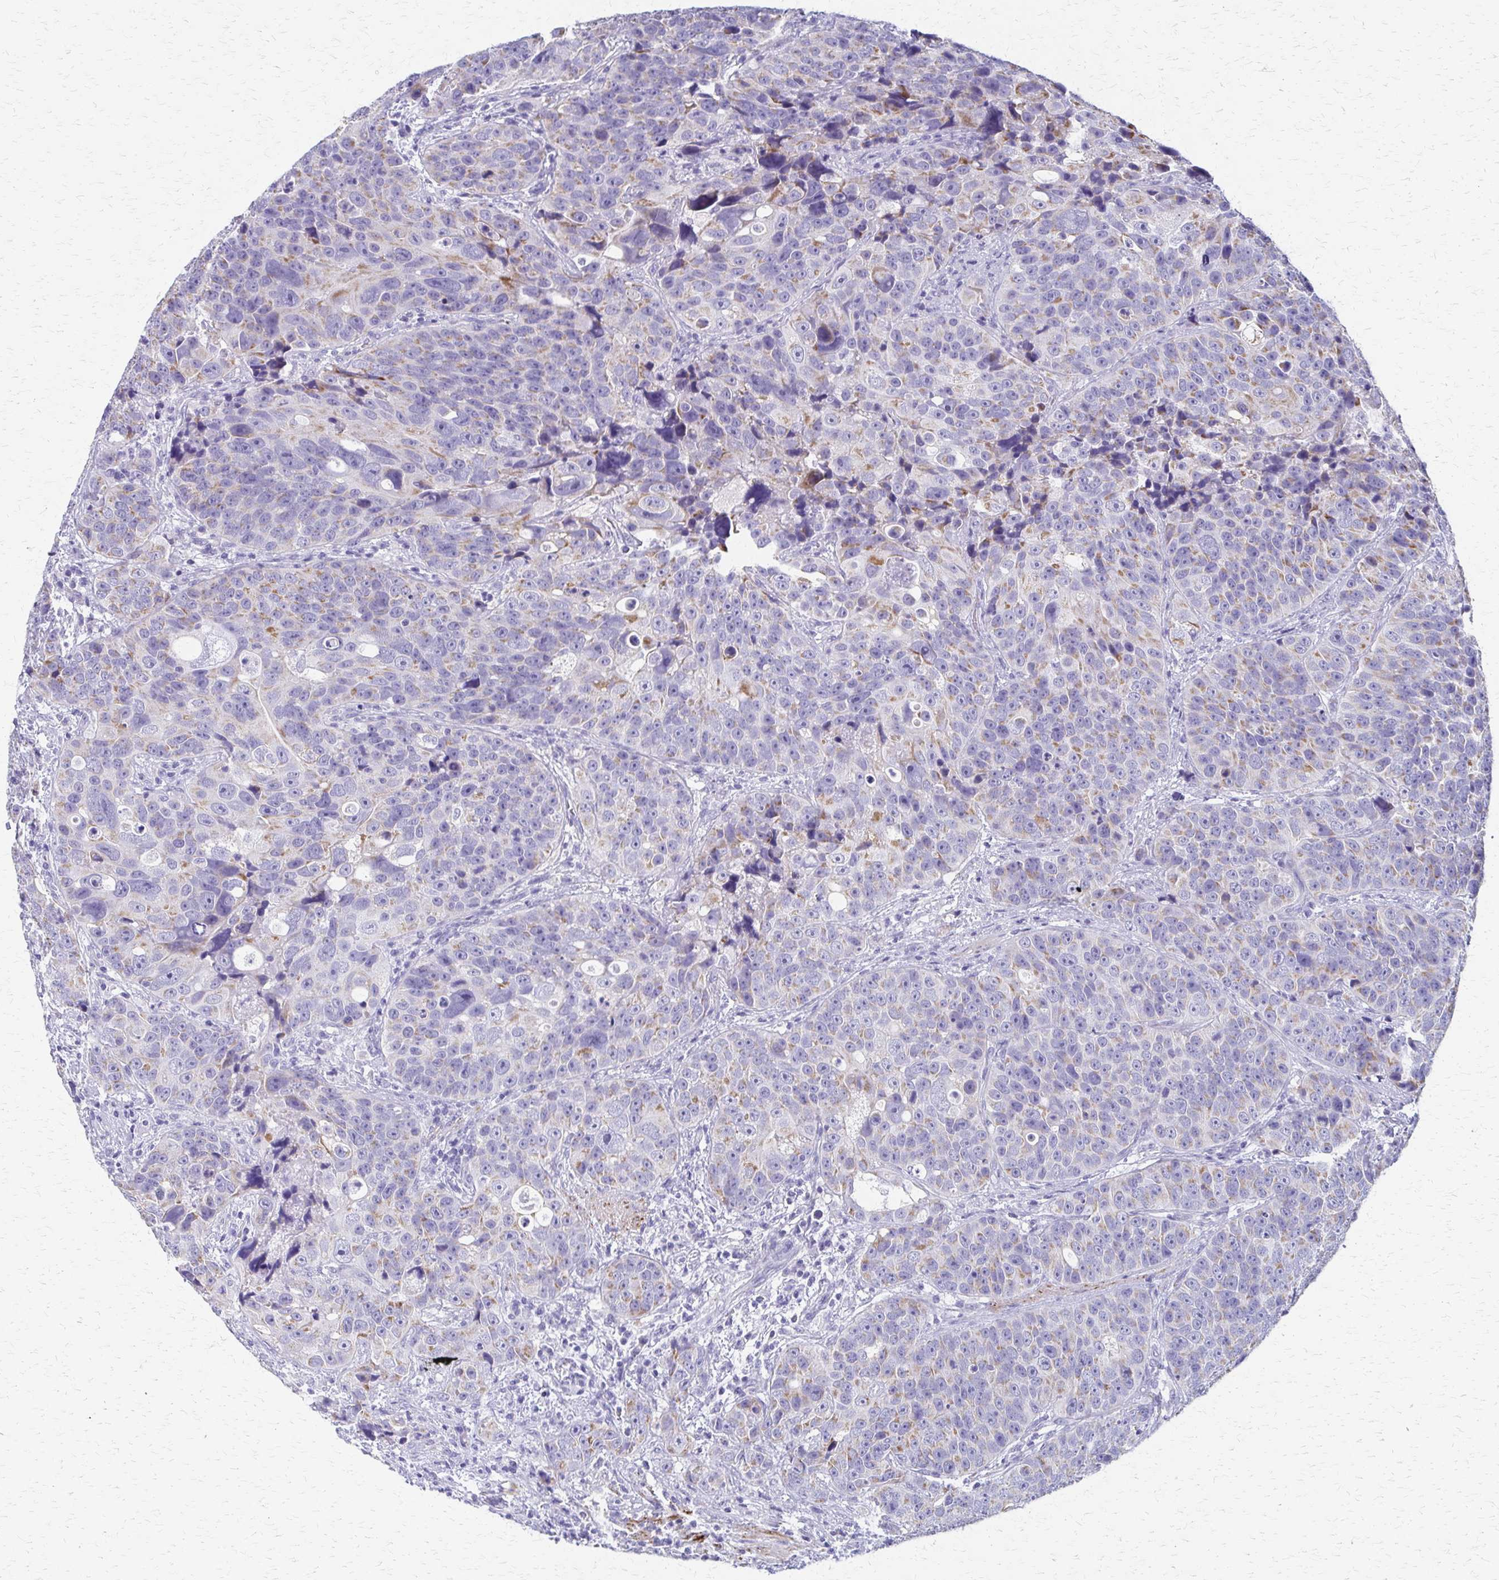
{"staining": {"intensity": "moderate", "quantity": "25%-75%", "location": "cytoplasmic/membranous"}, "tissue": "urothelial cancer", "cell_type": "Tumor cells", "image_type": "cancer", "snomed": [{"axis": "morphology", "description": "Urothelial carcinoma, NOS"}, {"axis": "topography", "description": "Urinary bladder"}], "caption": "Urothelial cancer stained with immunohistochemistry (IHC) demonstrates moderate cytoplasmic/membranous positivity in about 25%-75% of tumor cells.", "gene": "ZSCAN5B", "patient": {"sex": "male", "age": 52}}